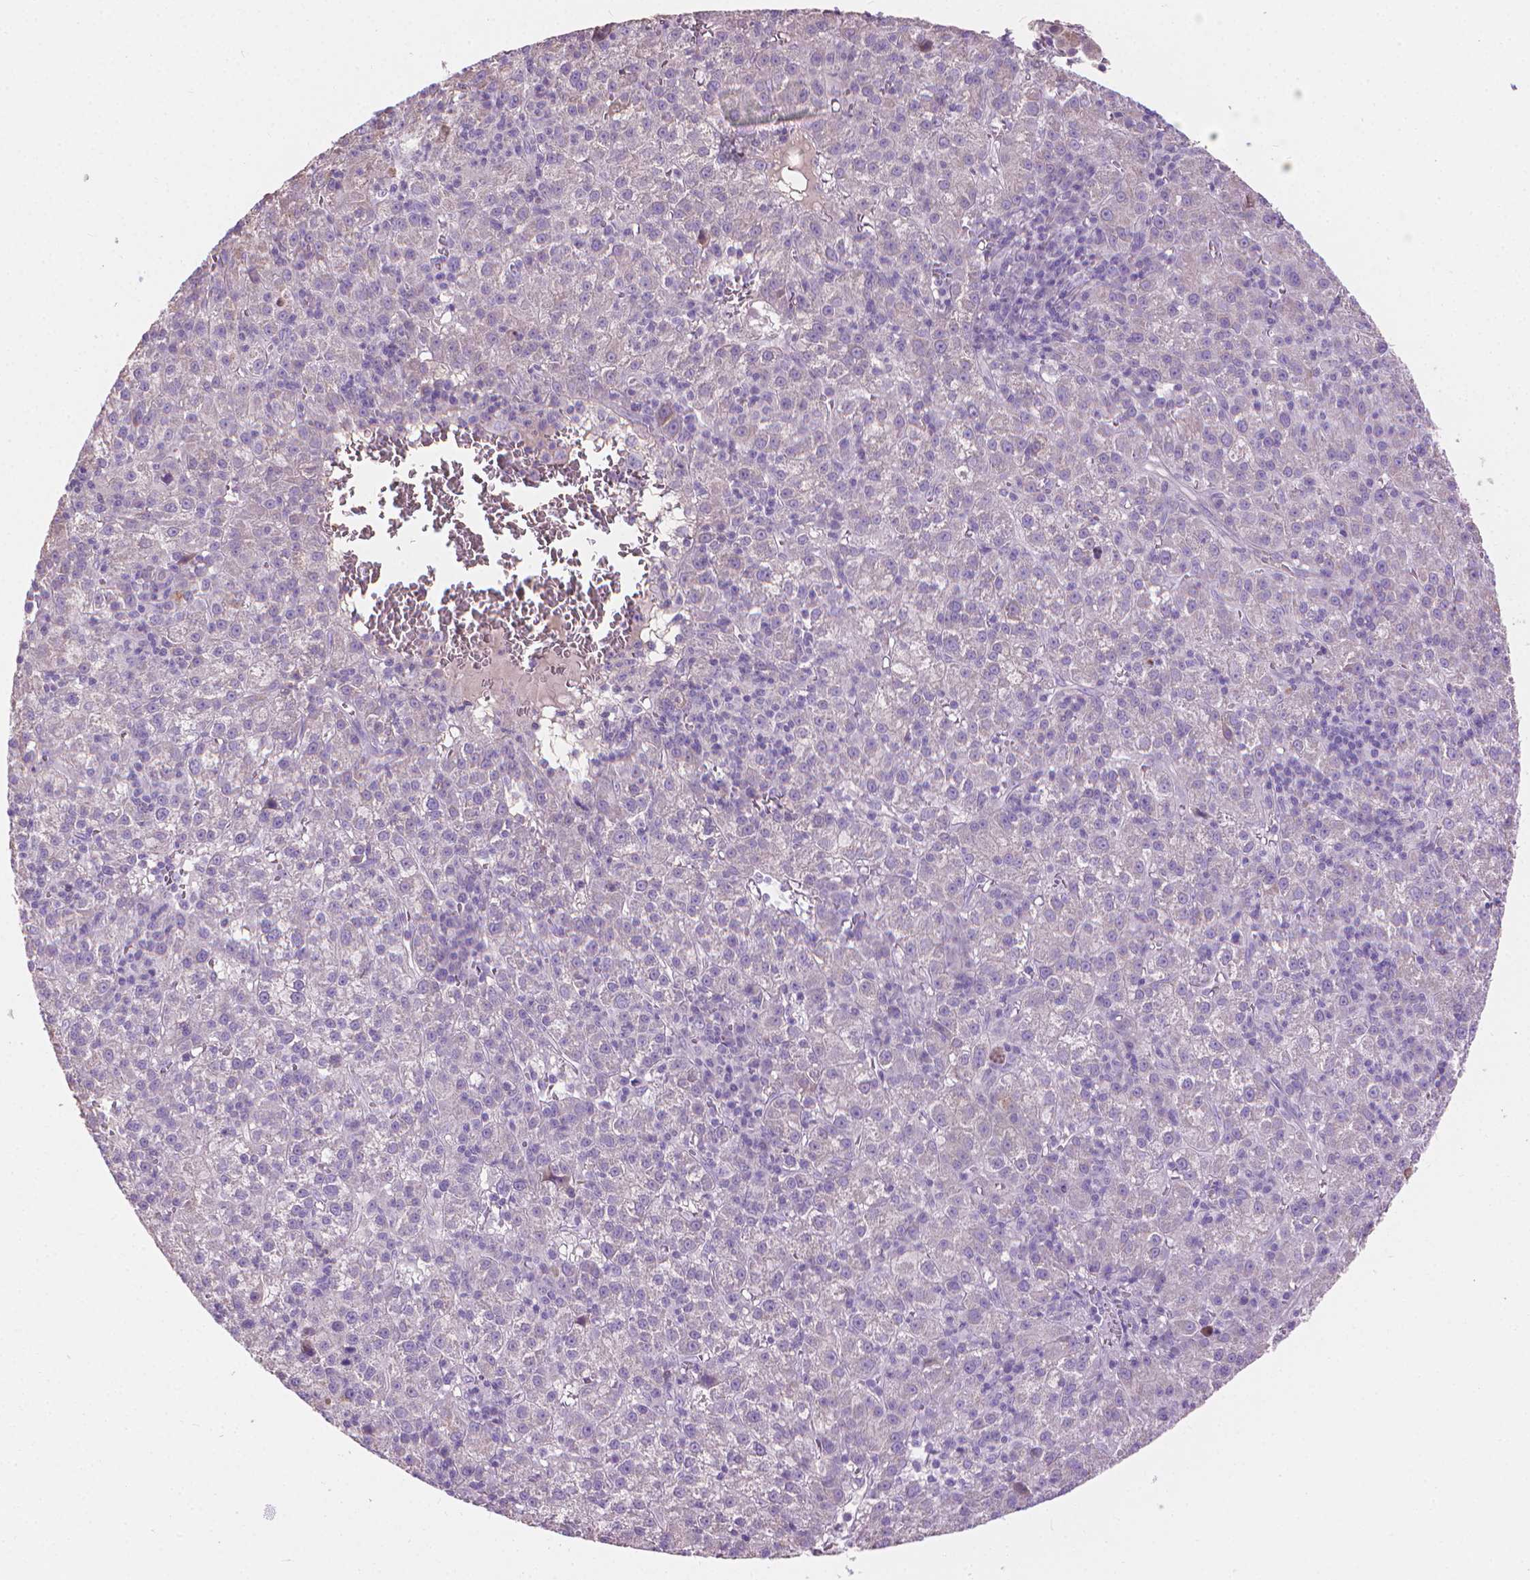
{"staining": {"intensity": "negative", "quantity": "none", "location": "none"}, "tissue": "liver cancer", "cell_type": "Tumor cells", "image_type": "cancer", "snomed": [{"axis": "morphology", "description": "Carcinoma, Hepatocellular, NOS"}, {"axis": "topography", "description": "Liver"}], "caption": "DAB immunohistochemical staining of human liver hepatocellular carcinoma displays no significant positivity in tumor cells.", "gene": "CABCOCO1", "patient": {"sex": "female", "age": 60}}